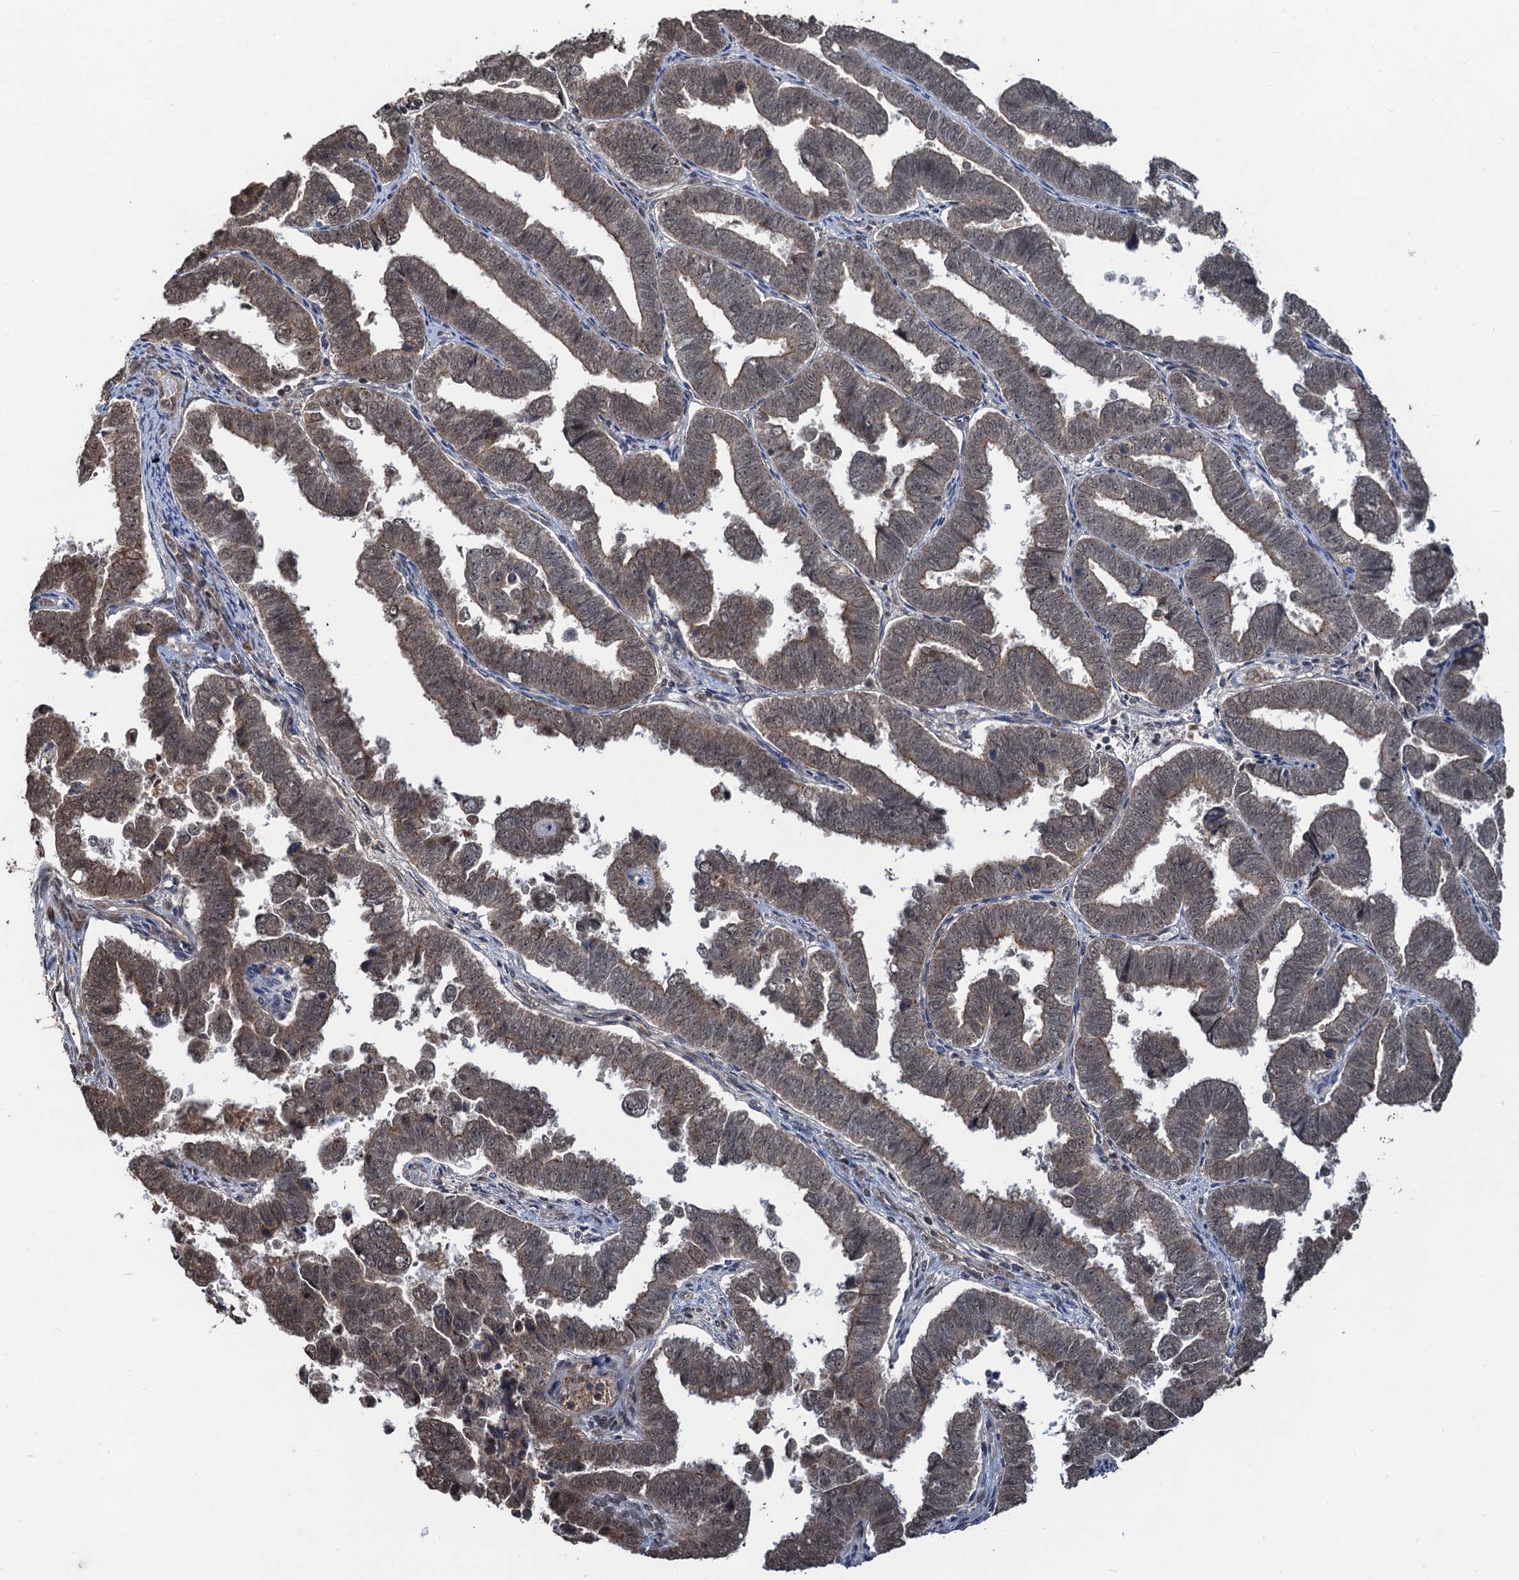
{"staining": {"intensity": "moderate", "quantity": ">75%", "location": "cytoplasmic/membranous,nuclear"}, "tissue": "endometrial cancer", "cell_type": "Tumor cells", "image_type": "cancer", "snomed": [{"axis": "morphology", "description": "Adenocarcinoma, NOS"}, {"axis": "topography", "description": "Endometrium"}], "caption": "An immunohistochemistry histopathology image of tumor tissue is shown. Protein staining in brown shows moderate cytoplasmic/membranous and nuclear positivity in endometrial adenocarcinoma within tumor cells. (brown staining indicates protein expression, while blue staining denotes nuclei).", "gene": "REP15", "patient": {"sex": "female", "age": 75}}